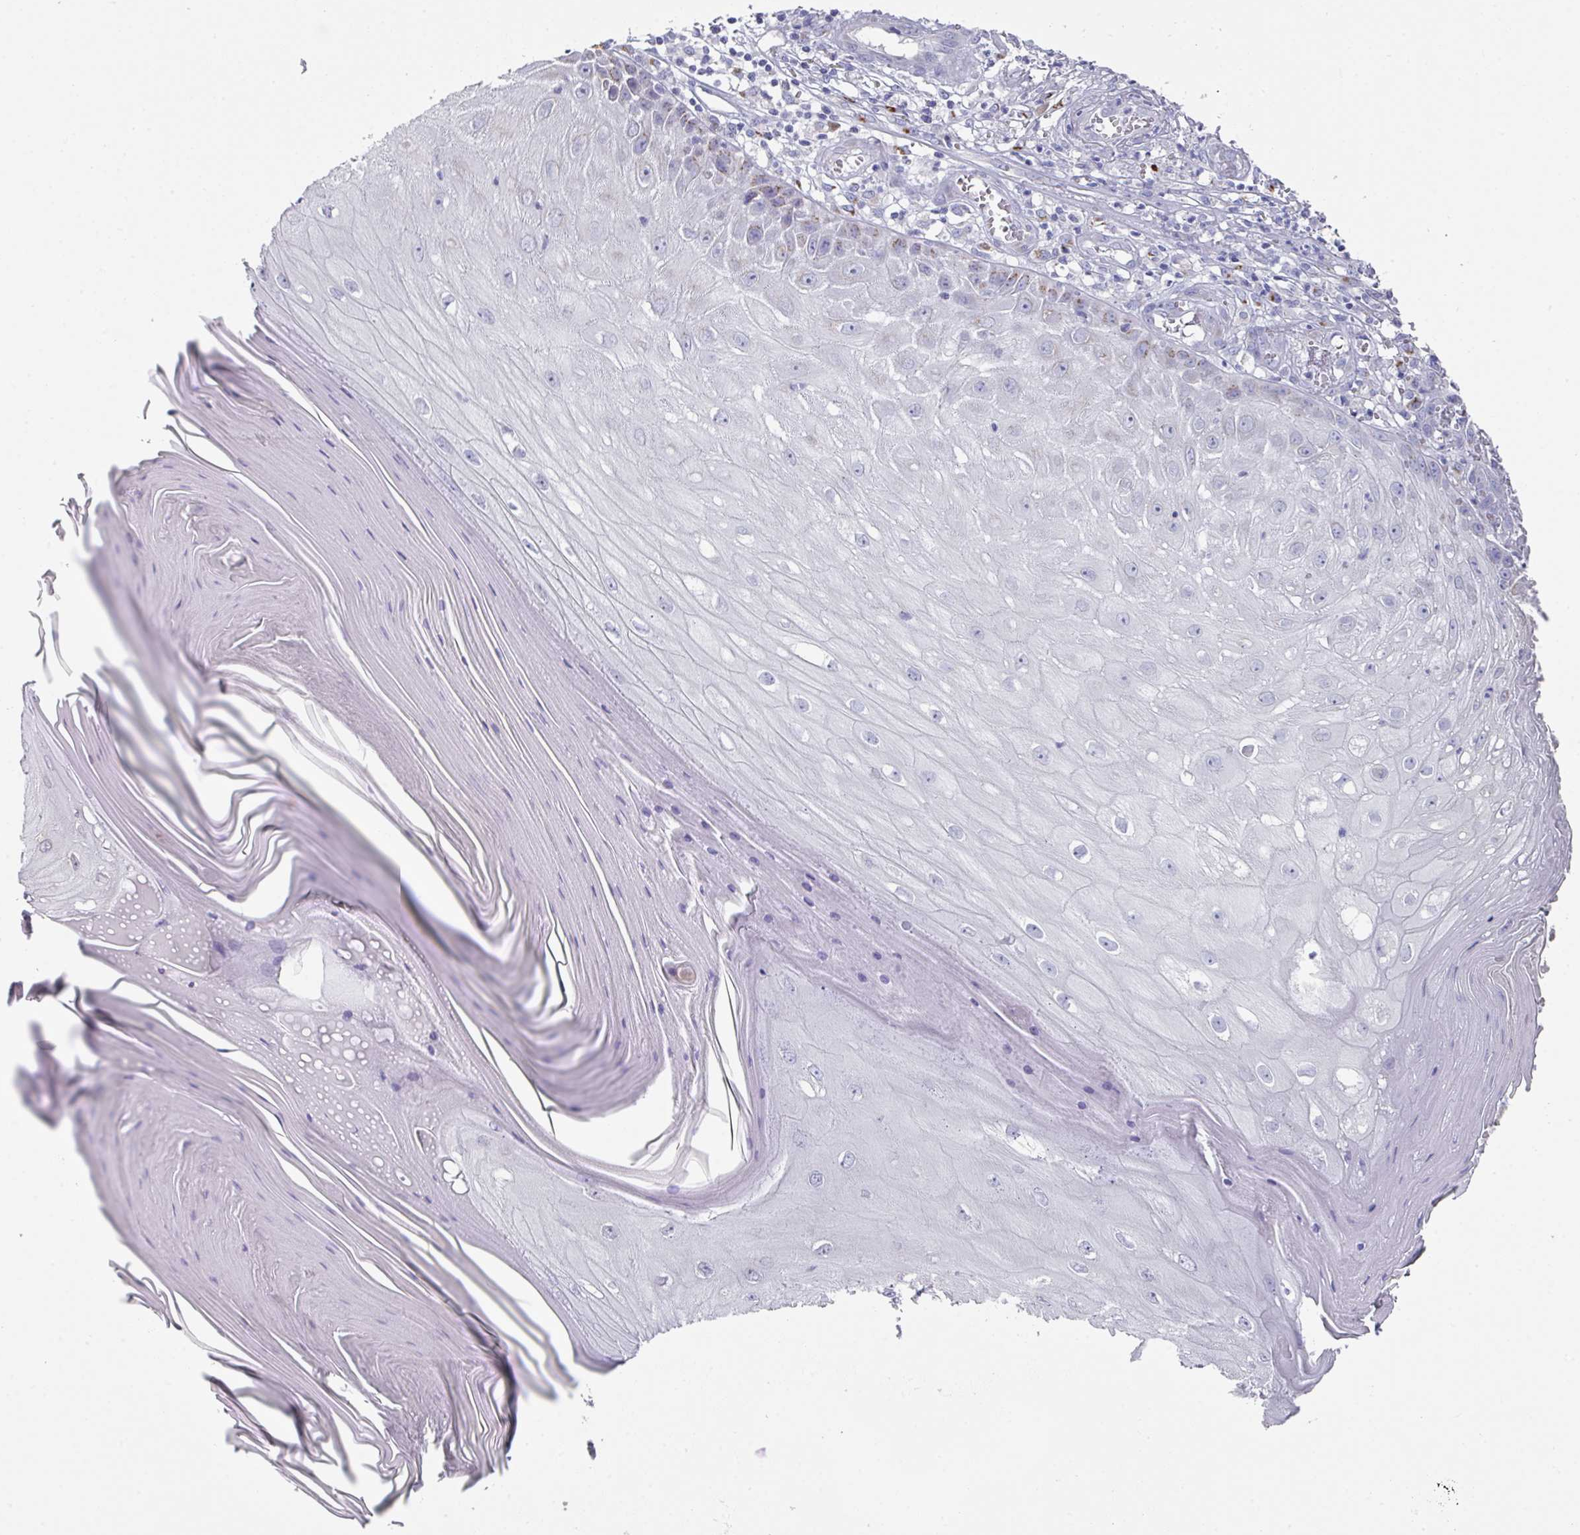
{"staining": {"intensity": "negative", "quantity": "none", "location": "none"}, "tissue": "skin cancer", "cell_type": "Tumor cells", "image_type": "cancer", "snomed": [{"axis": "morphology", "description": "Squamous cell carcinoma, NOS"}, {"axis": "topography", "description": "Skin"}], "caption": "The image exhibits no staining of tumor cells in skin cancer (squamous cell carcinoma).", "gene": "VKORC1L1", "patient": {"sex": "female", "age": 73}}